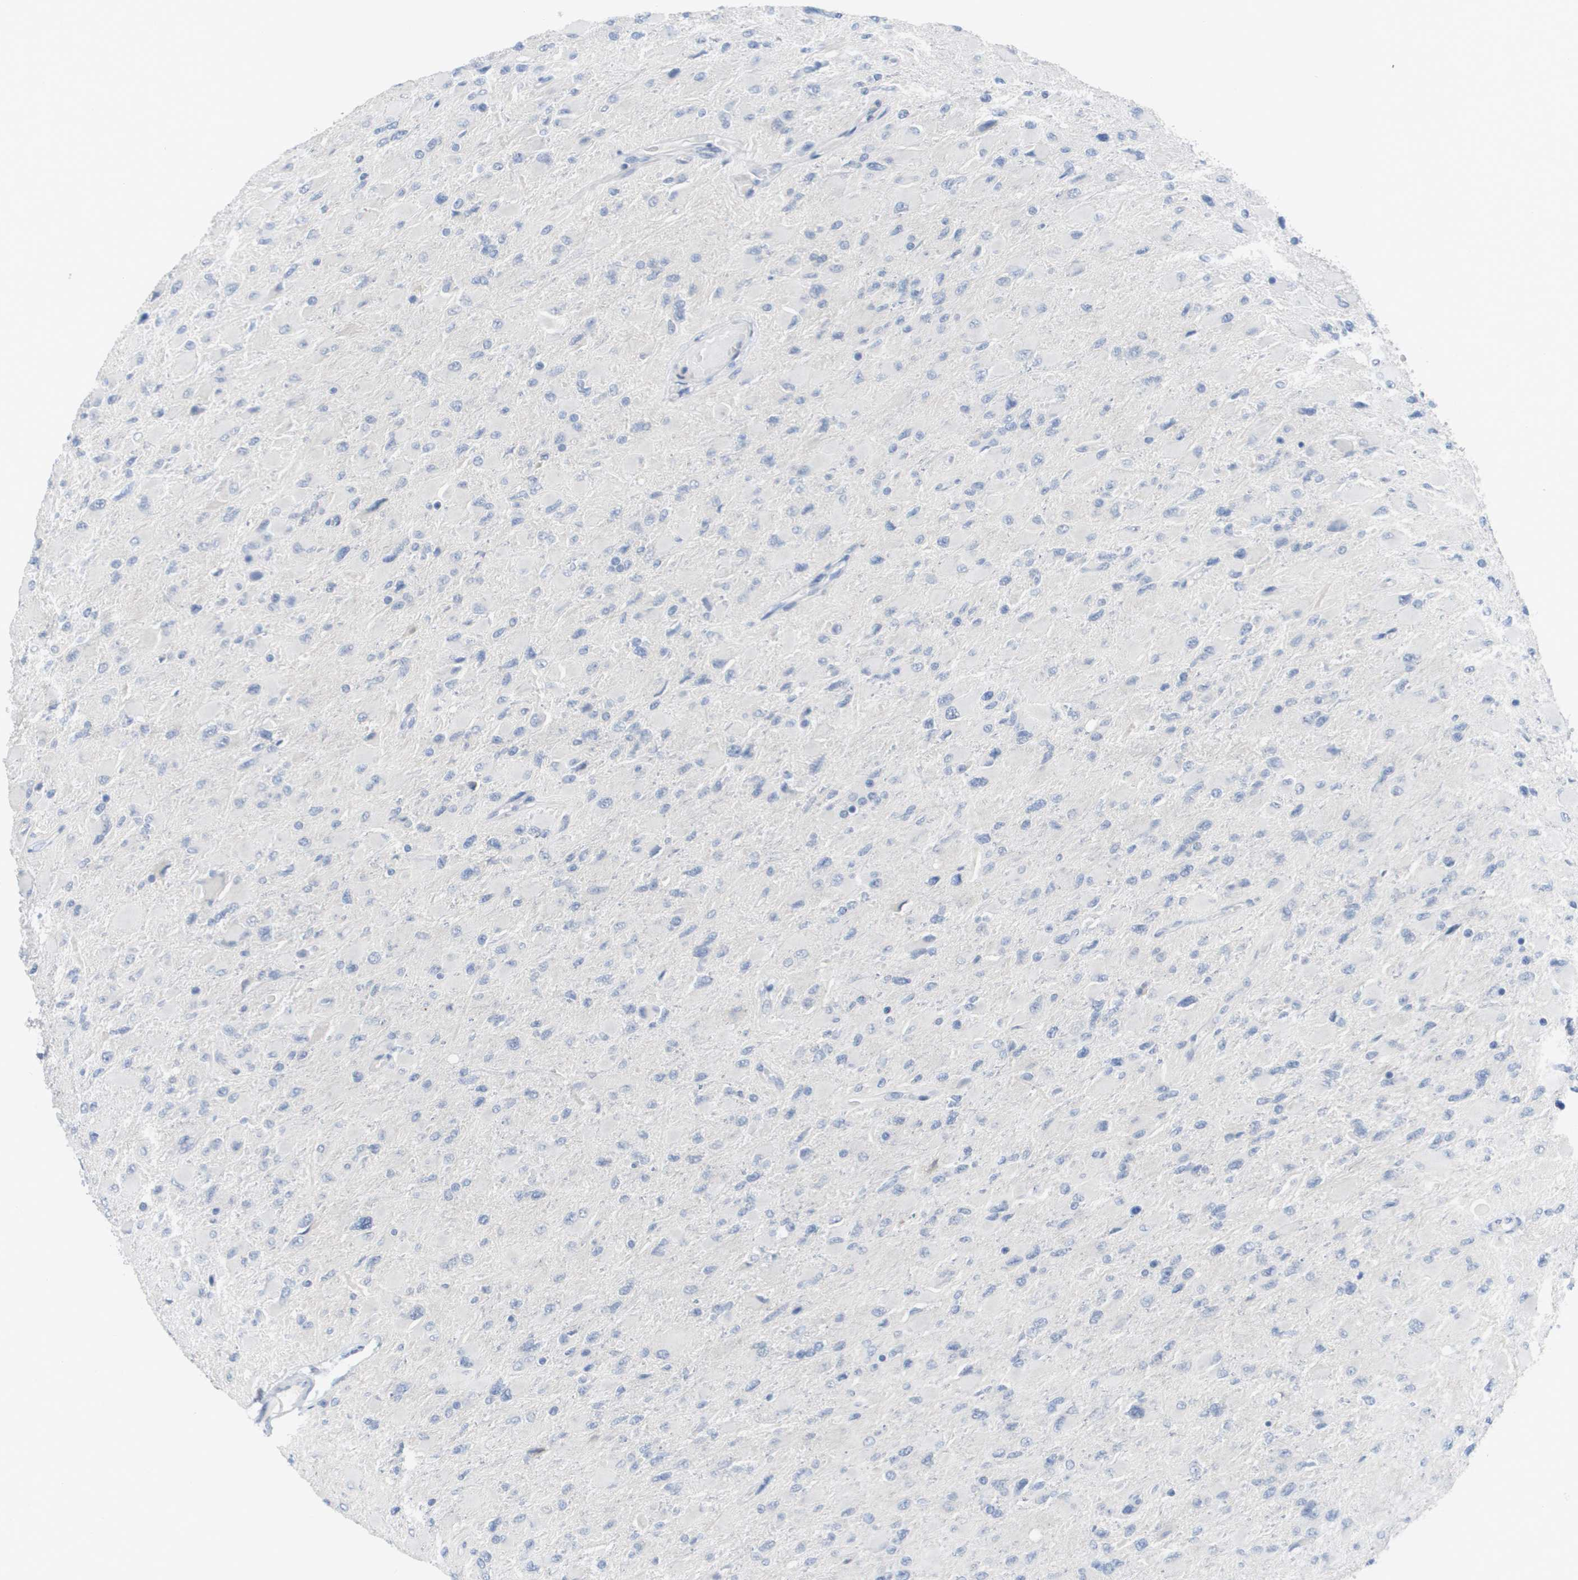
{"staining": {"intensity": "negative", "quantity": "none", "location": "none"}, "tissue": "glioma", "cell_type": "Tumor cells", "image_type": "cancer", "snomed": [{"axis": "morphology", "description": "Glioma, malignant, High grade"}, {"axis": "topography", "description": "Cerebral cortex"}], "caption": "Human high-grade glioma (malignant) stained for a protein using immunohistochemistry shows no staining in tumor cells.", "gene": "PDE4A", "patient": {"sex": "female", "age": 36}}